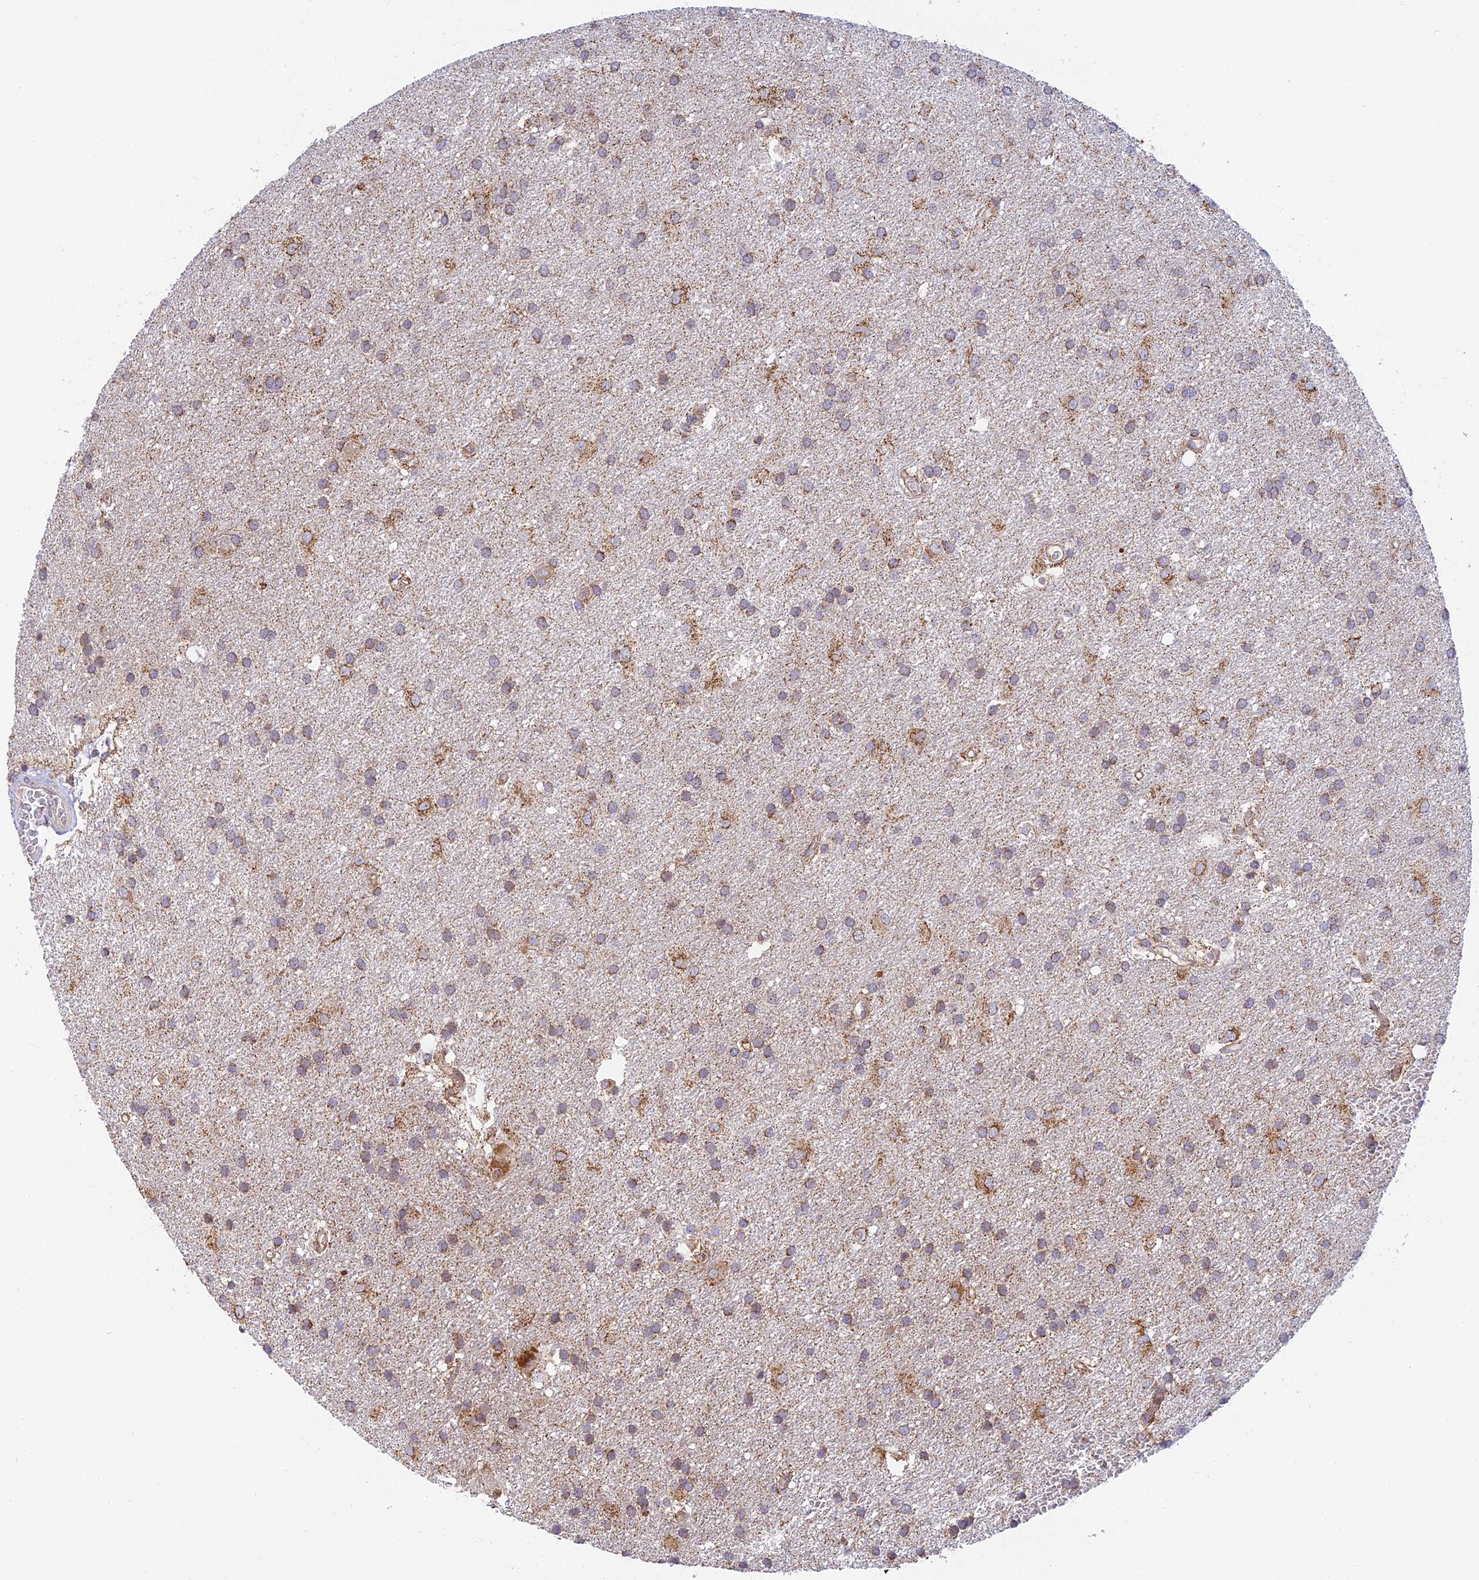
{"staining": {"intensity": "moderate", "quantity": "25%-75%", "location": "cytoplasmic/membranous"}, "tissue": "glioma", "cell_type": "Tumor cells", "image_type": "cancer", "snomed": [{"axis": "morphology", "description": "Glioma, malignant, Low grade"}, {"axis": "topography", "description": "Brain"}], "caption": "An image of malignant glioma (low-grade) stained for a protein shows moderate cytoplasmic/membranous brown staining in tumor cells.", "gene": "HOOK2", "patient": {"sex": "male", "age": 66}}